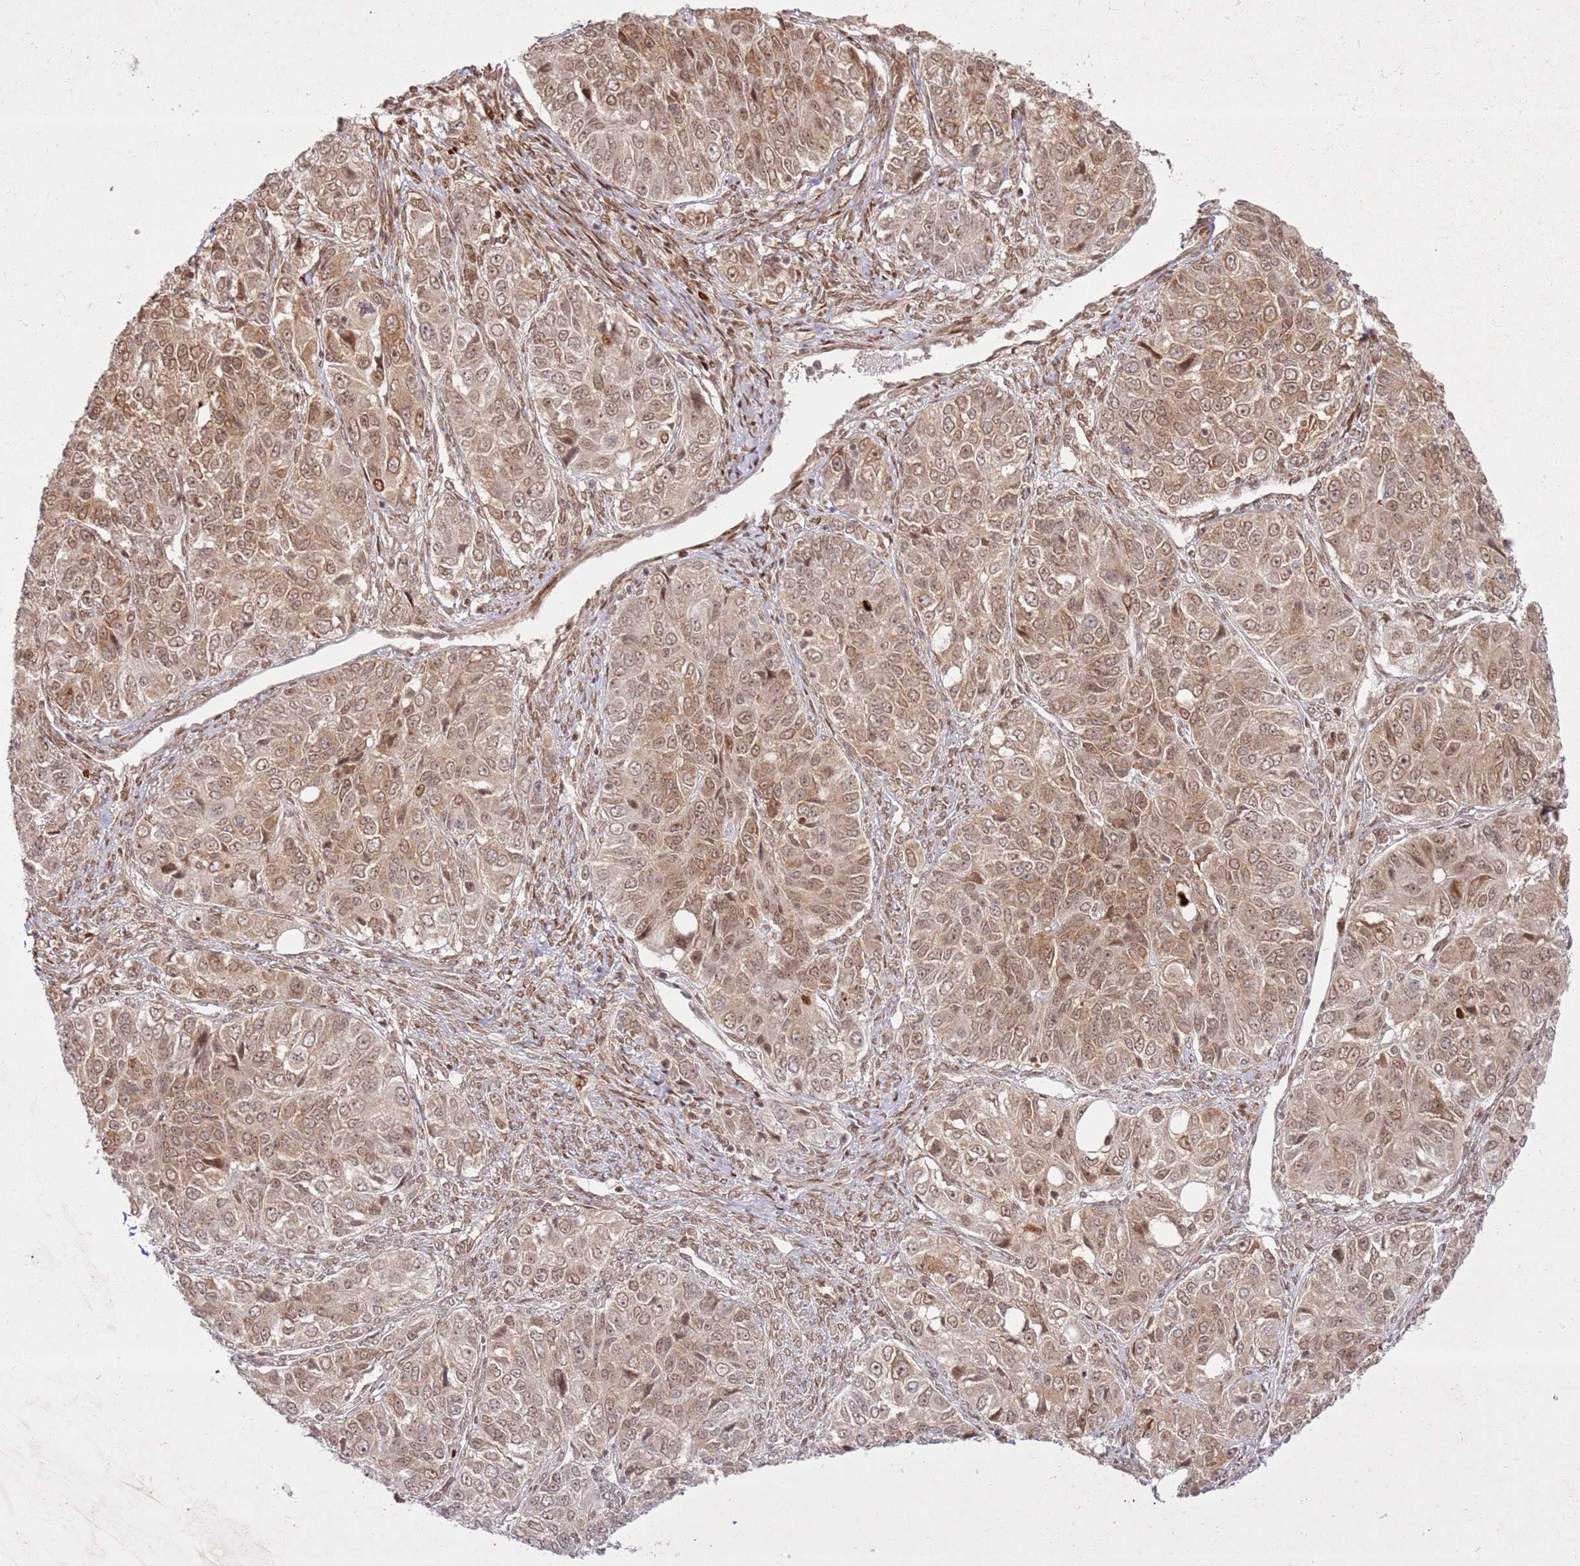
{"staining": {"intensity": "moderate", "quantity": ">75%", "location": "cytoplasmic/membranous,nuclear"}, "tissue": "ovarian cancer", "cell_type": "Tumor cells", "image_type": "cancer", "snomed": [{"axis": "morphology", "description": "Carcinoma, endometroid"}, {"axis": "topography", "description": "Ovary"}], "caption": "Tumor cells display moderate cytoplasmic/membranous and nuclear expression in approximately >75% of cells in ovarian cancer (endometroid carcinoma).", "gene": "KLHL36", "patient": {"sex": "female", "age": 51}}